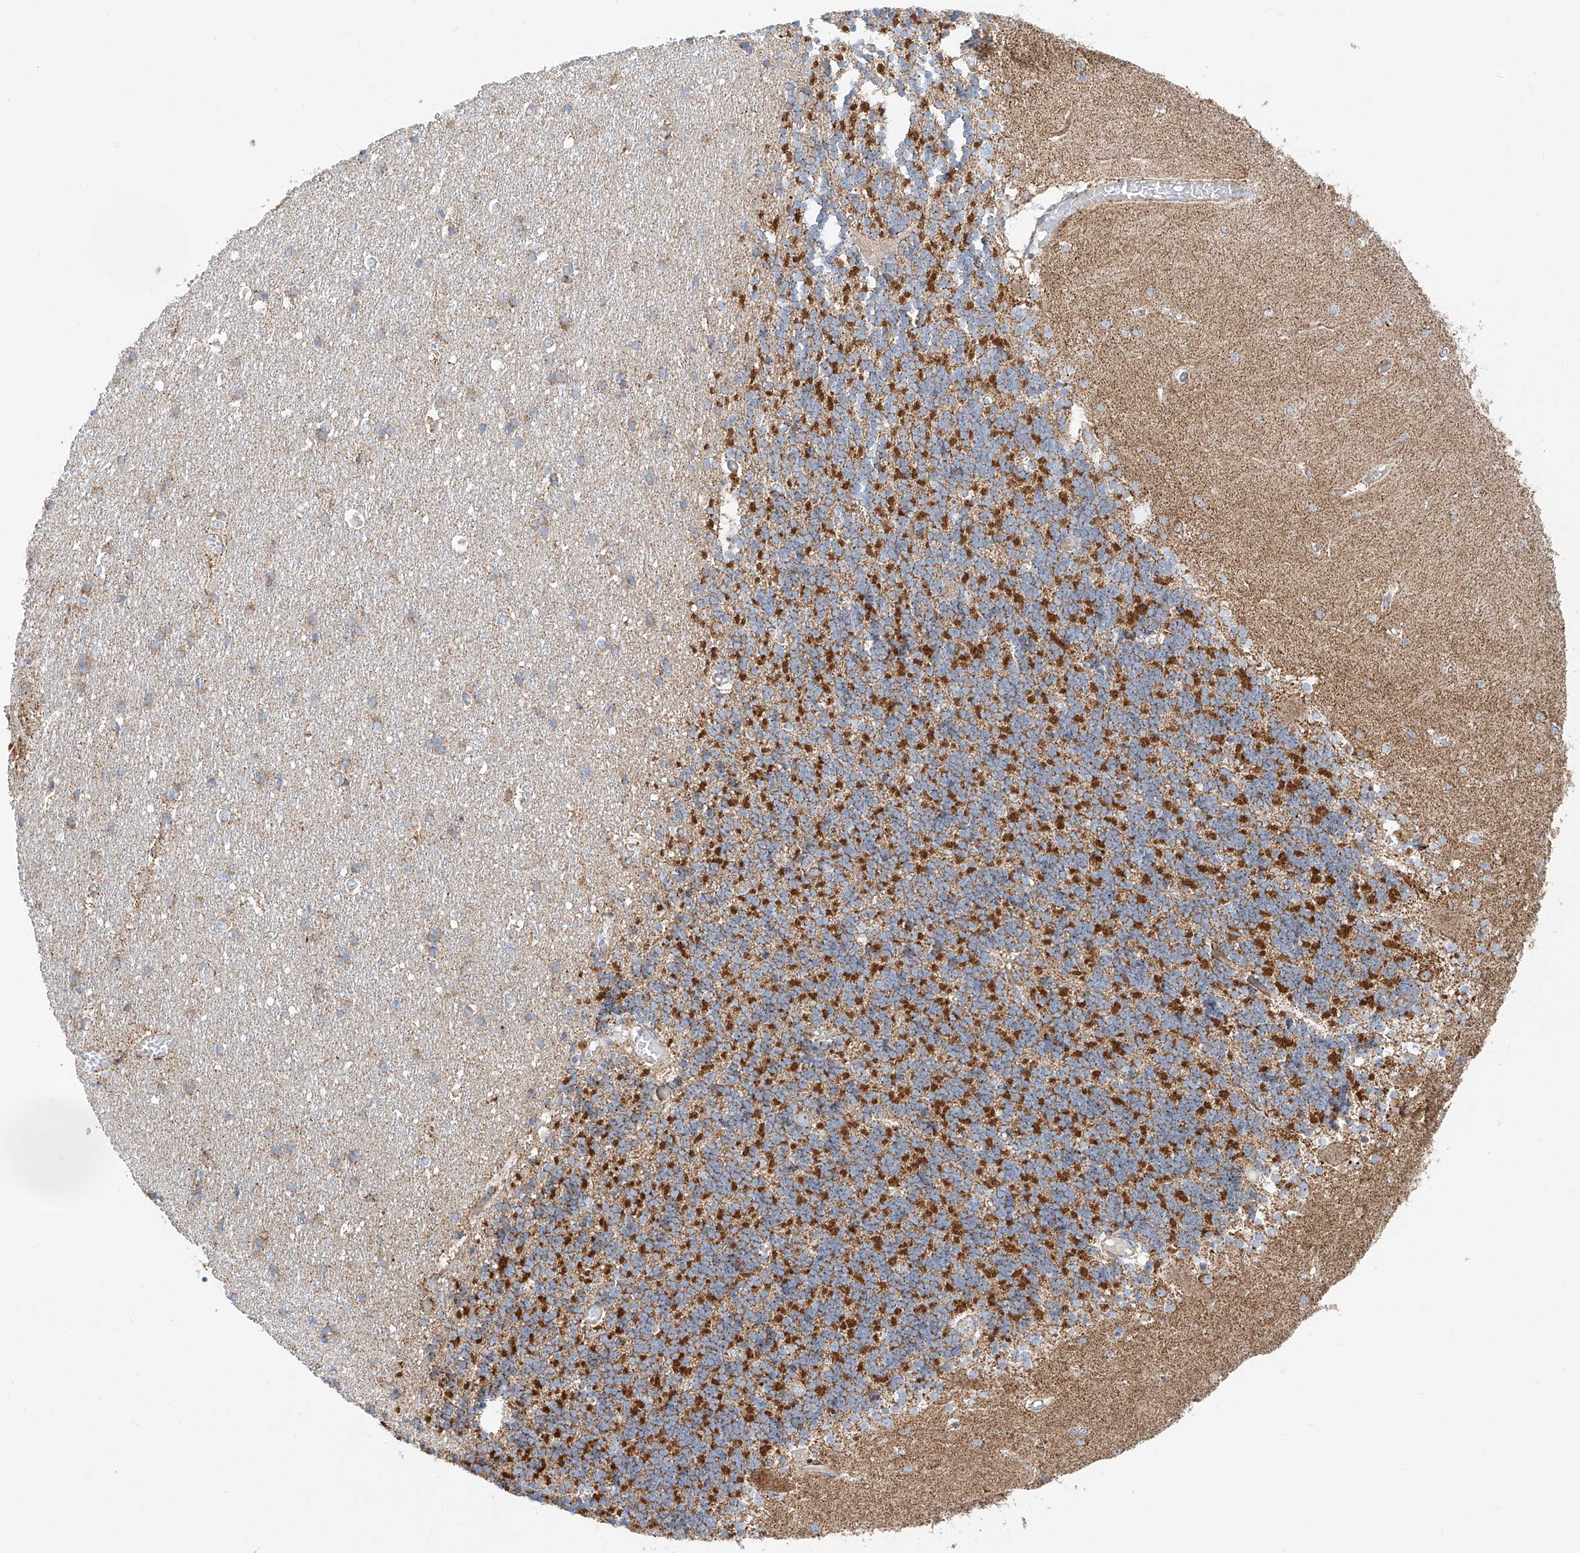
{"staining": {"intensity": "strong", "quantity": "25%-75%", "location": "cytoplasmic/membranous"}, "tissue": "cerebellum", "cell_type": "Cells in granular layer", "image_type": "normal", "snomed": [{"axis": "morphology", "description": "Normal tissue, NOS"}, {"axis": "topography", "description": "Cerebellum"}], "caption": "Immunohistochemistry (IHC) (DAB) staining of benign cerebellum displays strong cytoplasmic/membranous protein positivity in approximately 25%-75% of cells in granular layer. (brown staining indicates protein expression, while blue staining denotes nuclei).", "gene": "CST9", "patient": {"sex": "male", "age": 37}}